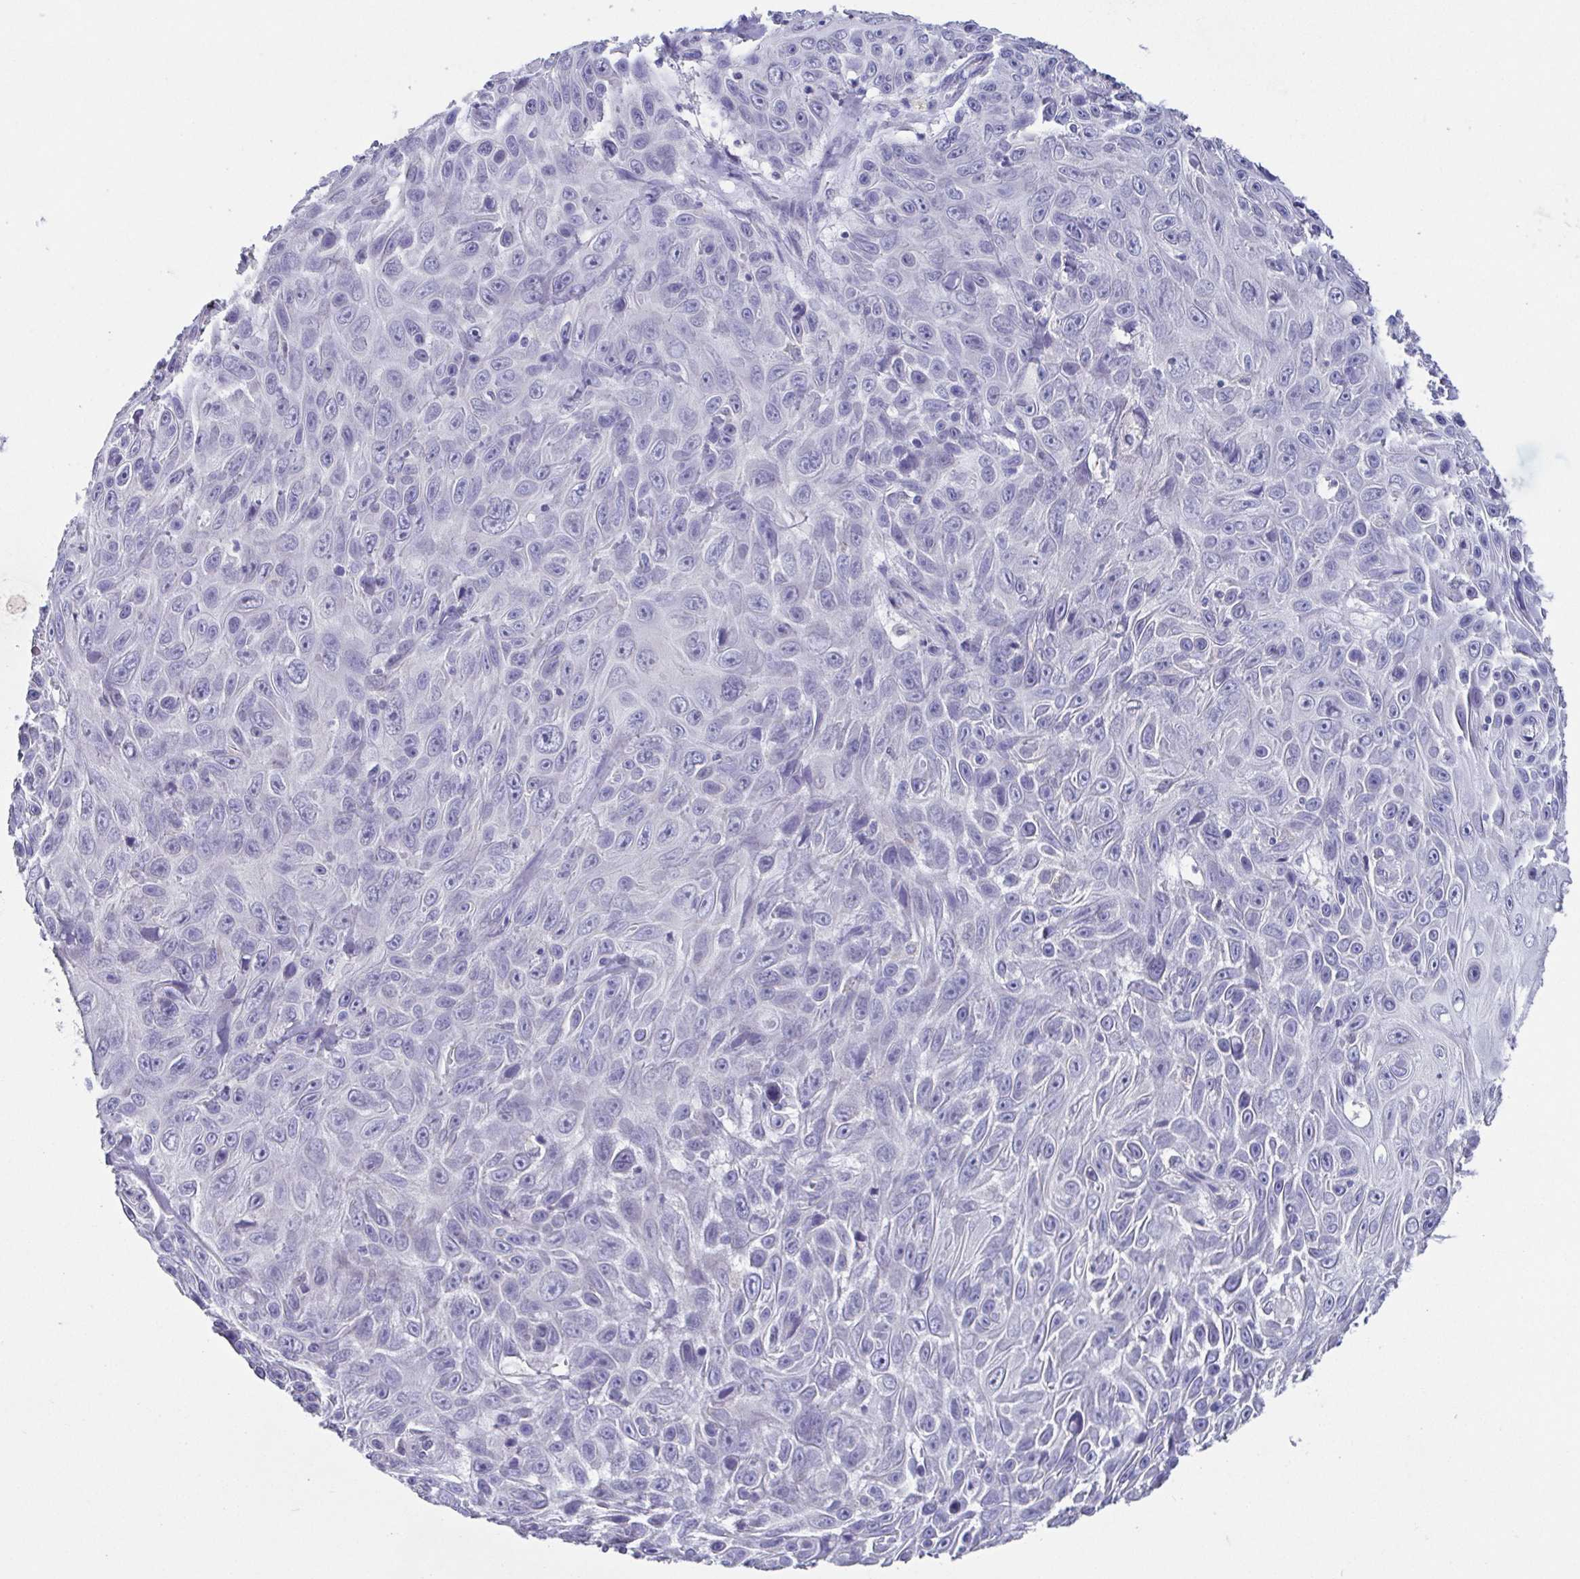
{"staining": {"intensity": "negative", "quantity": "none", "location": "none"}, "tissue": "skin cancer", "cell_type": "Tumor cells", "image_type": "cancer", "snomed": [{"axis": "morphology", "description": "Squamous cell carcinoma, NOS"}, {"axis": "topography", "description": "Skin"}], "caption": "This is a image of IHC staining of skin cancer (squamous cell carcinoma), which shows no expression in tumor cells.", "gene": "RDH11", "patient": {"sex": "male", "age": 82}}